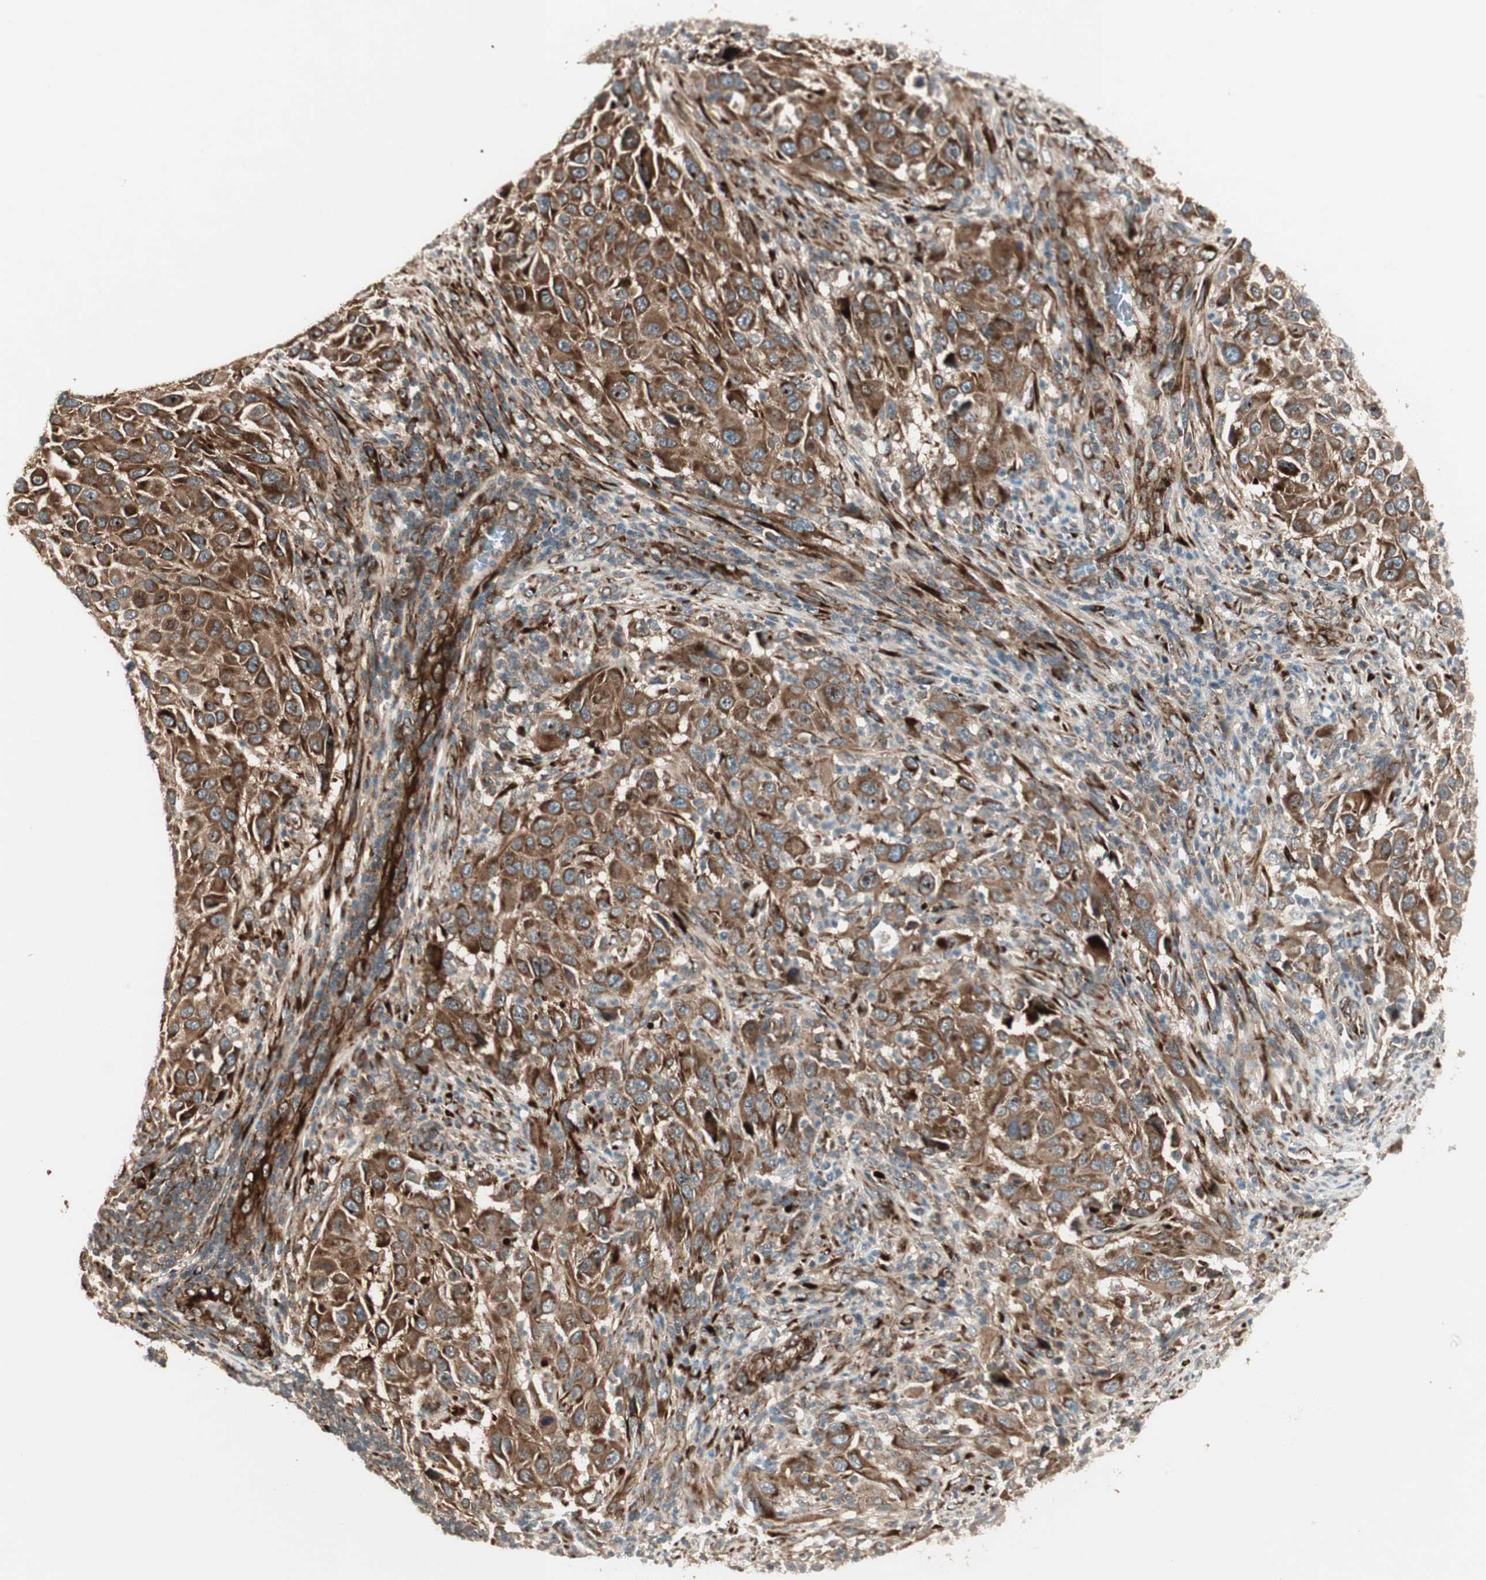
{"staining": {"intensity": "strong", "quantity": ">75%", "location": "cytoplasmic/membranous"}, "tissue": "melanoma", "cell_type": "Tumor cells", "image_type": "cancer", "snomed": [{"axis": "morphology", "description": "Malignant melanoma, Metastatic site"}, {"axis": "topography", "description": "Lymph node"}], "caption": "Immunohistochemistry (IHC) (DAB (3,3'-diaminobenzidine)) staining of human malignant melanoma (metastatic site) exhibits strong cytoplasmic/membranous protein expression in about >75% of tumor cells.", "gene": "PPP2R5E", "patient": {"sex": "male", "age": 61}}